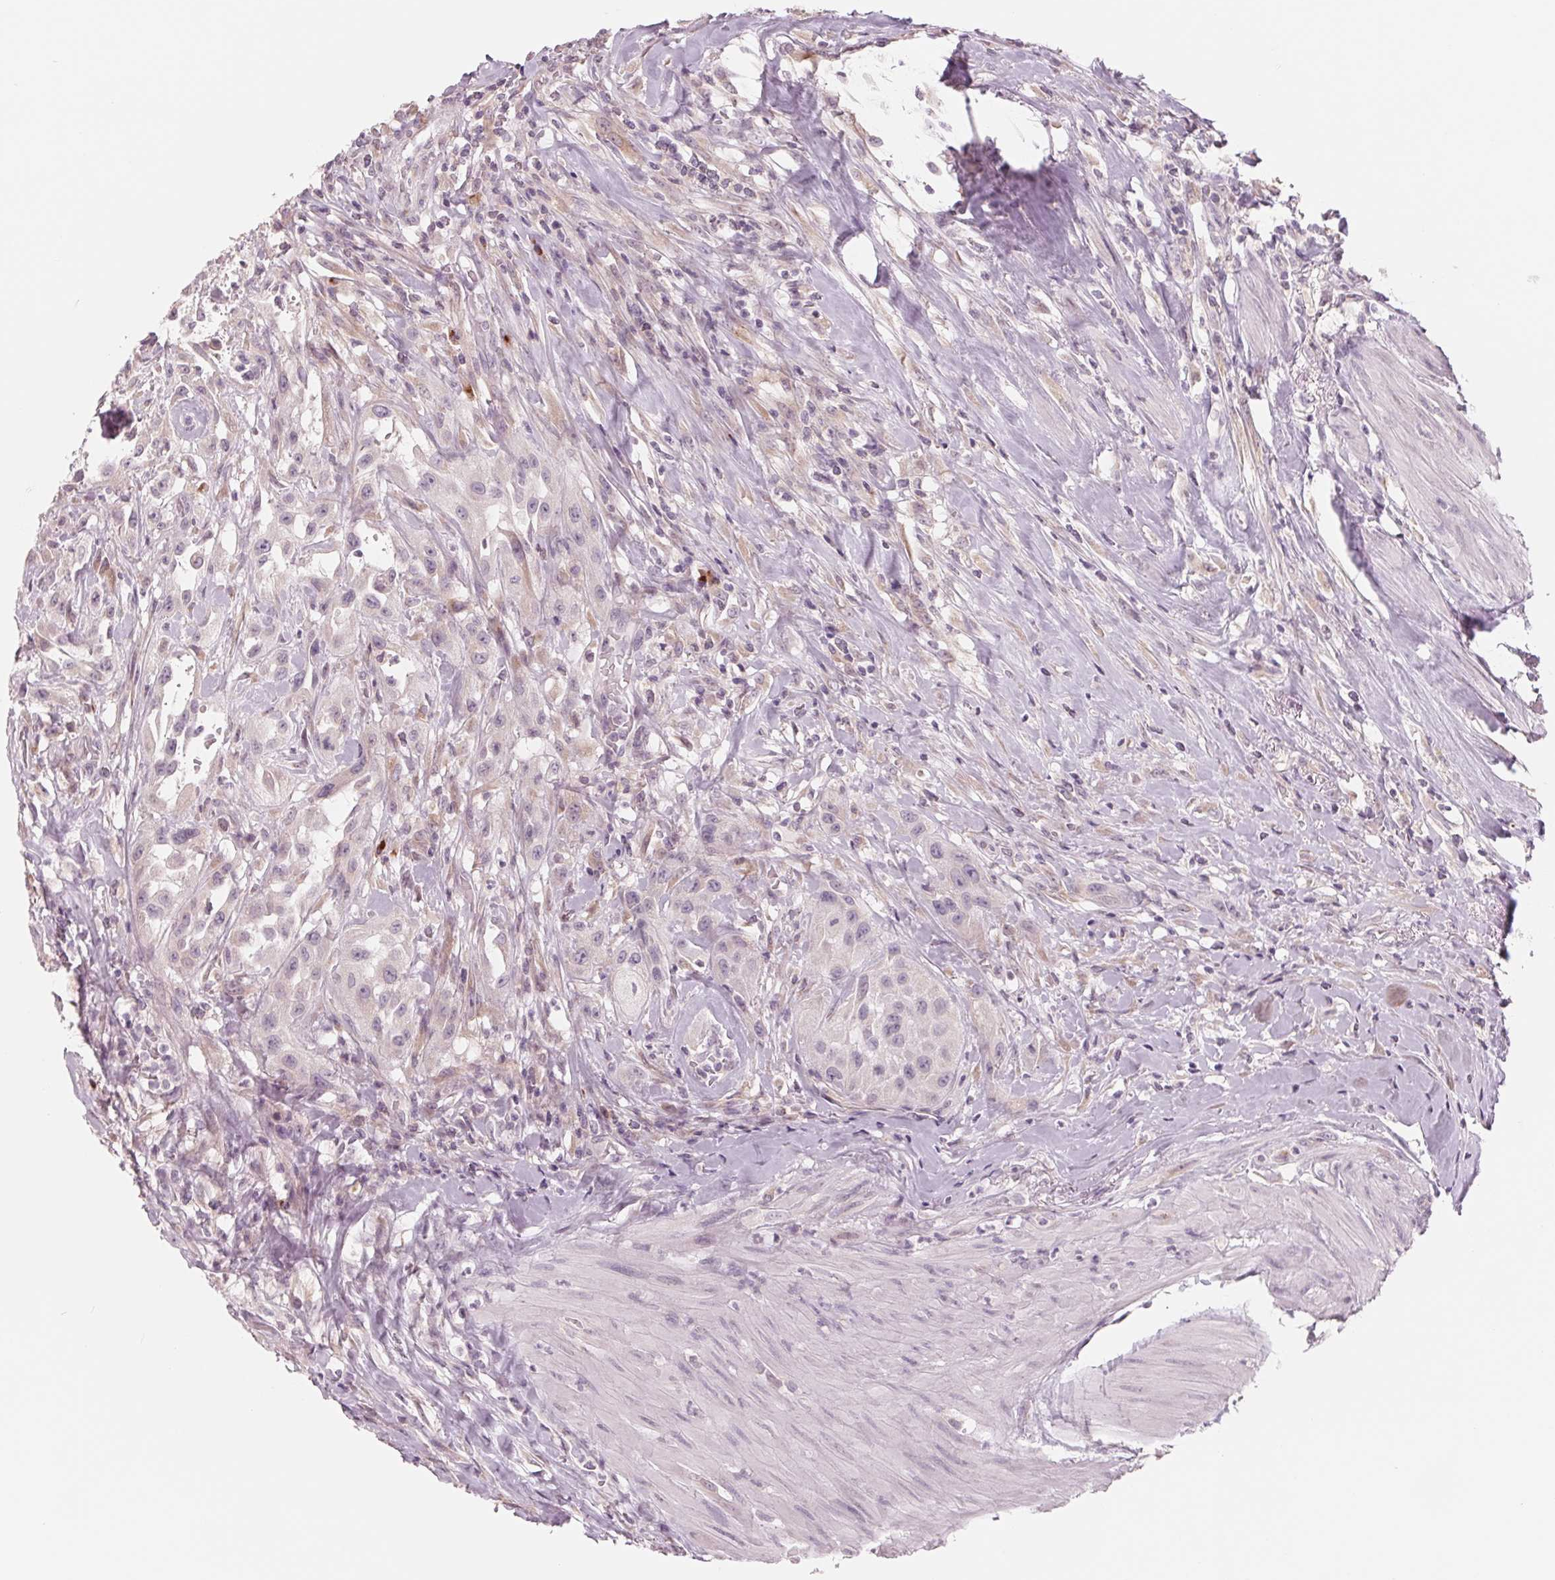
{"staining": {"intensity": "negative", "quantity": "none", "location": "none"}, "tissue": "urothelial cancer", "cell_type": "Tumor cells", "image_type": "cancer", "snomed": [{"axis": "morphology", "description": "Urothelial carcinoma, High grade"}, {"axis": "topography", "description": "Urinary bladder"}], "caption": "An immunohistochemistry micrograph of urothelial cancer is shown. There is no staining in tumor cells of urothelial cancer.", "gene": "IL9R", "patient": {"sex": "male", "age": 79}}